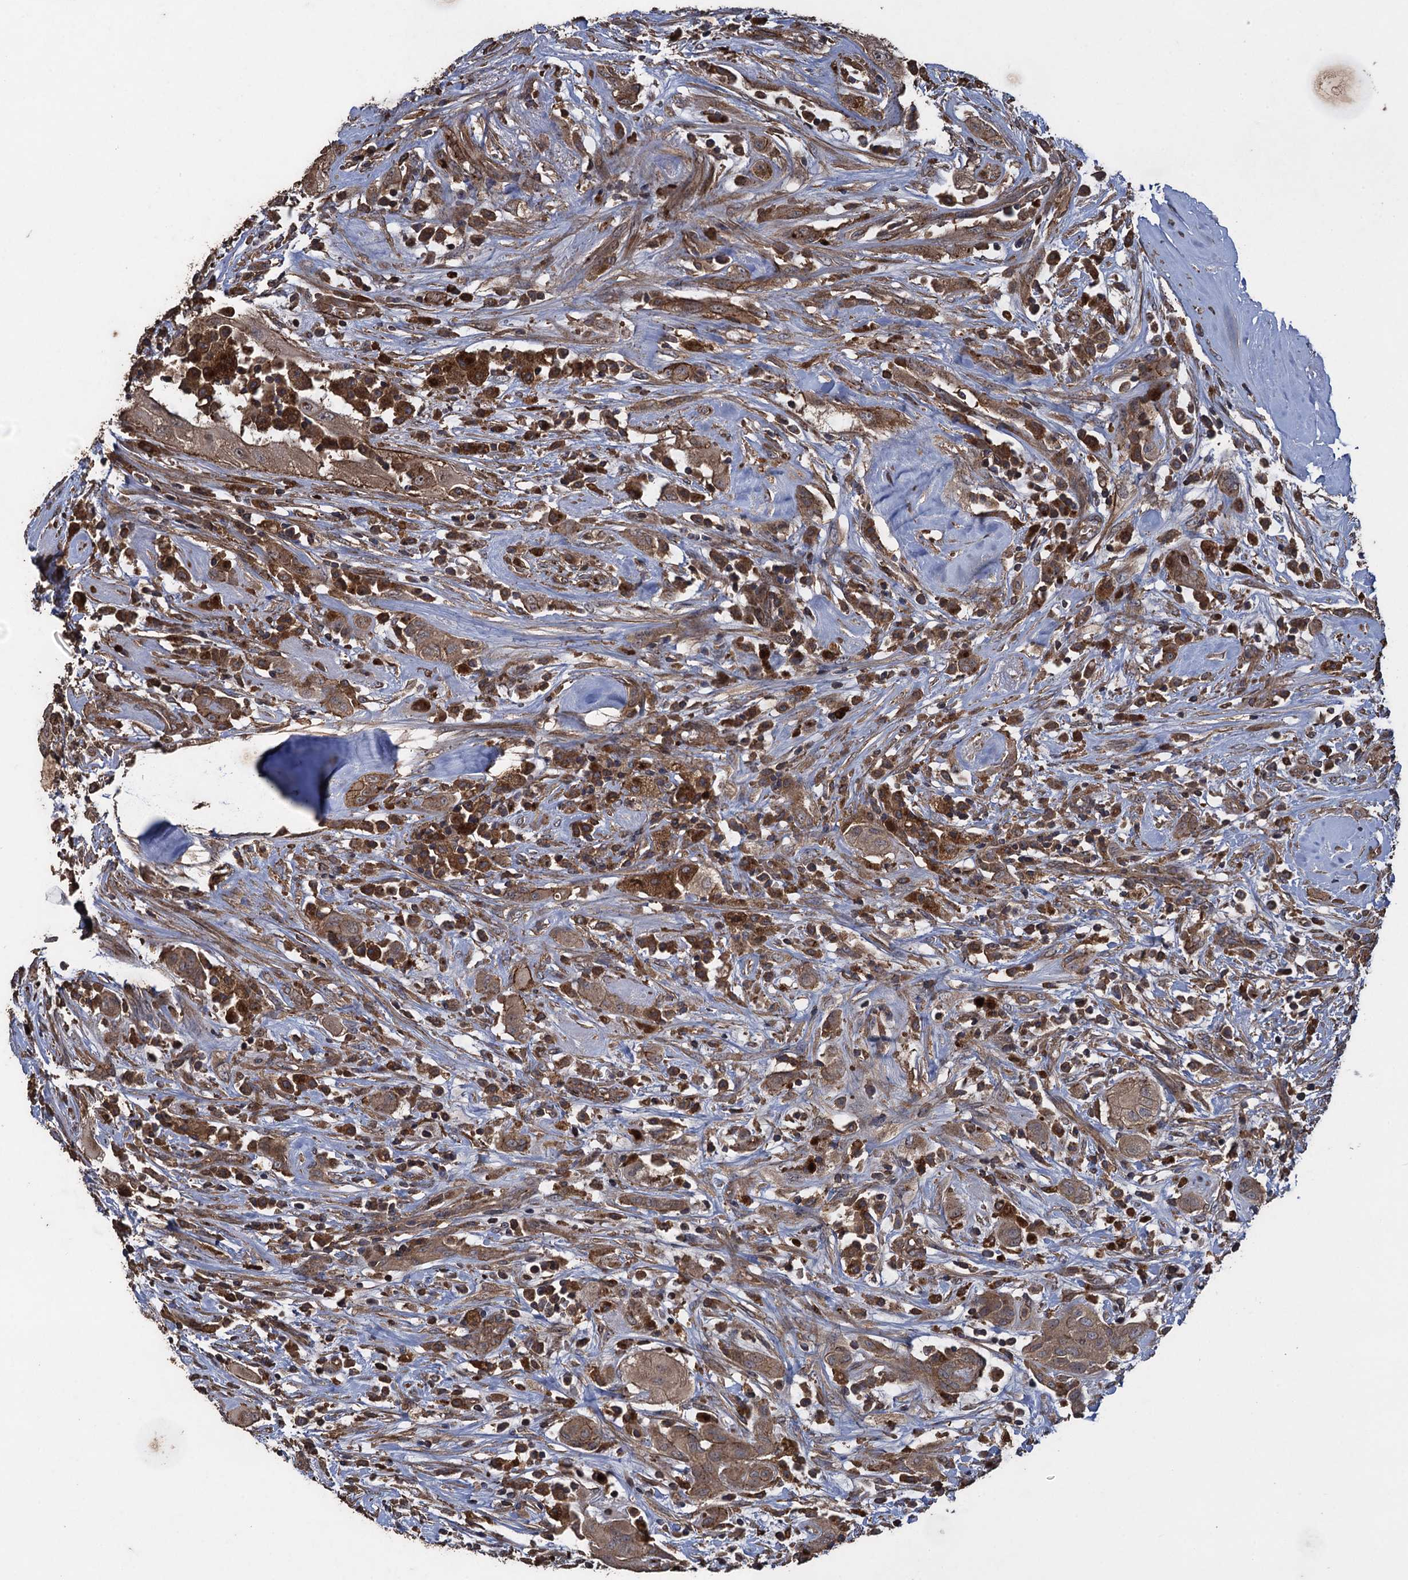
{"staining": {"intensity": "moderate", "quantity": ">75%", "location": "cytoplasmic/membranous"}, "tissue": "thyroid cancer", "cell_type": "Tumor cells", "image_type": "cancer", "snomed": [{"axis": "morphology", "description": "Papillary adenocarcinoma, NOS"}, {"axis": "topography", "description": "Thyroid gland"}], "caption": "Protein staining shows moderate cytoplasmic/membranous staining in approximately >75% of tumor cells in thyroid cancer (papillary adenocarcinoma).", "gene": "TXNDC11", "patient": {"sex": "female", "age": 59}}